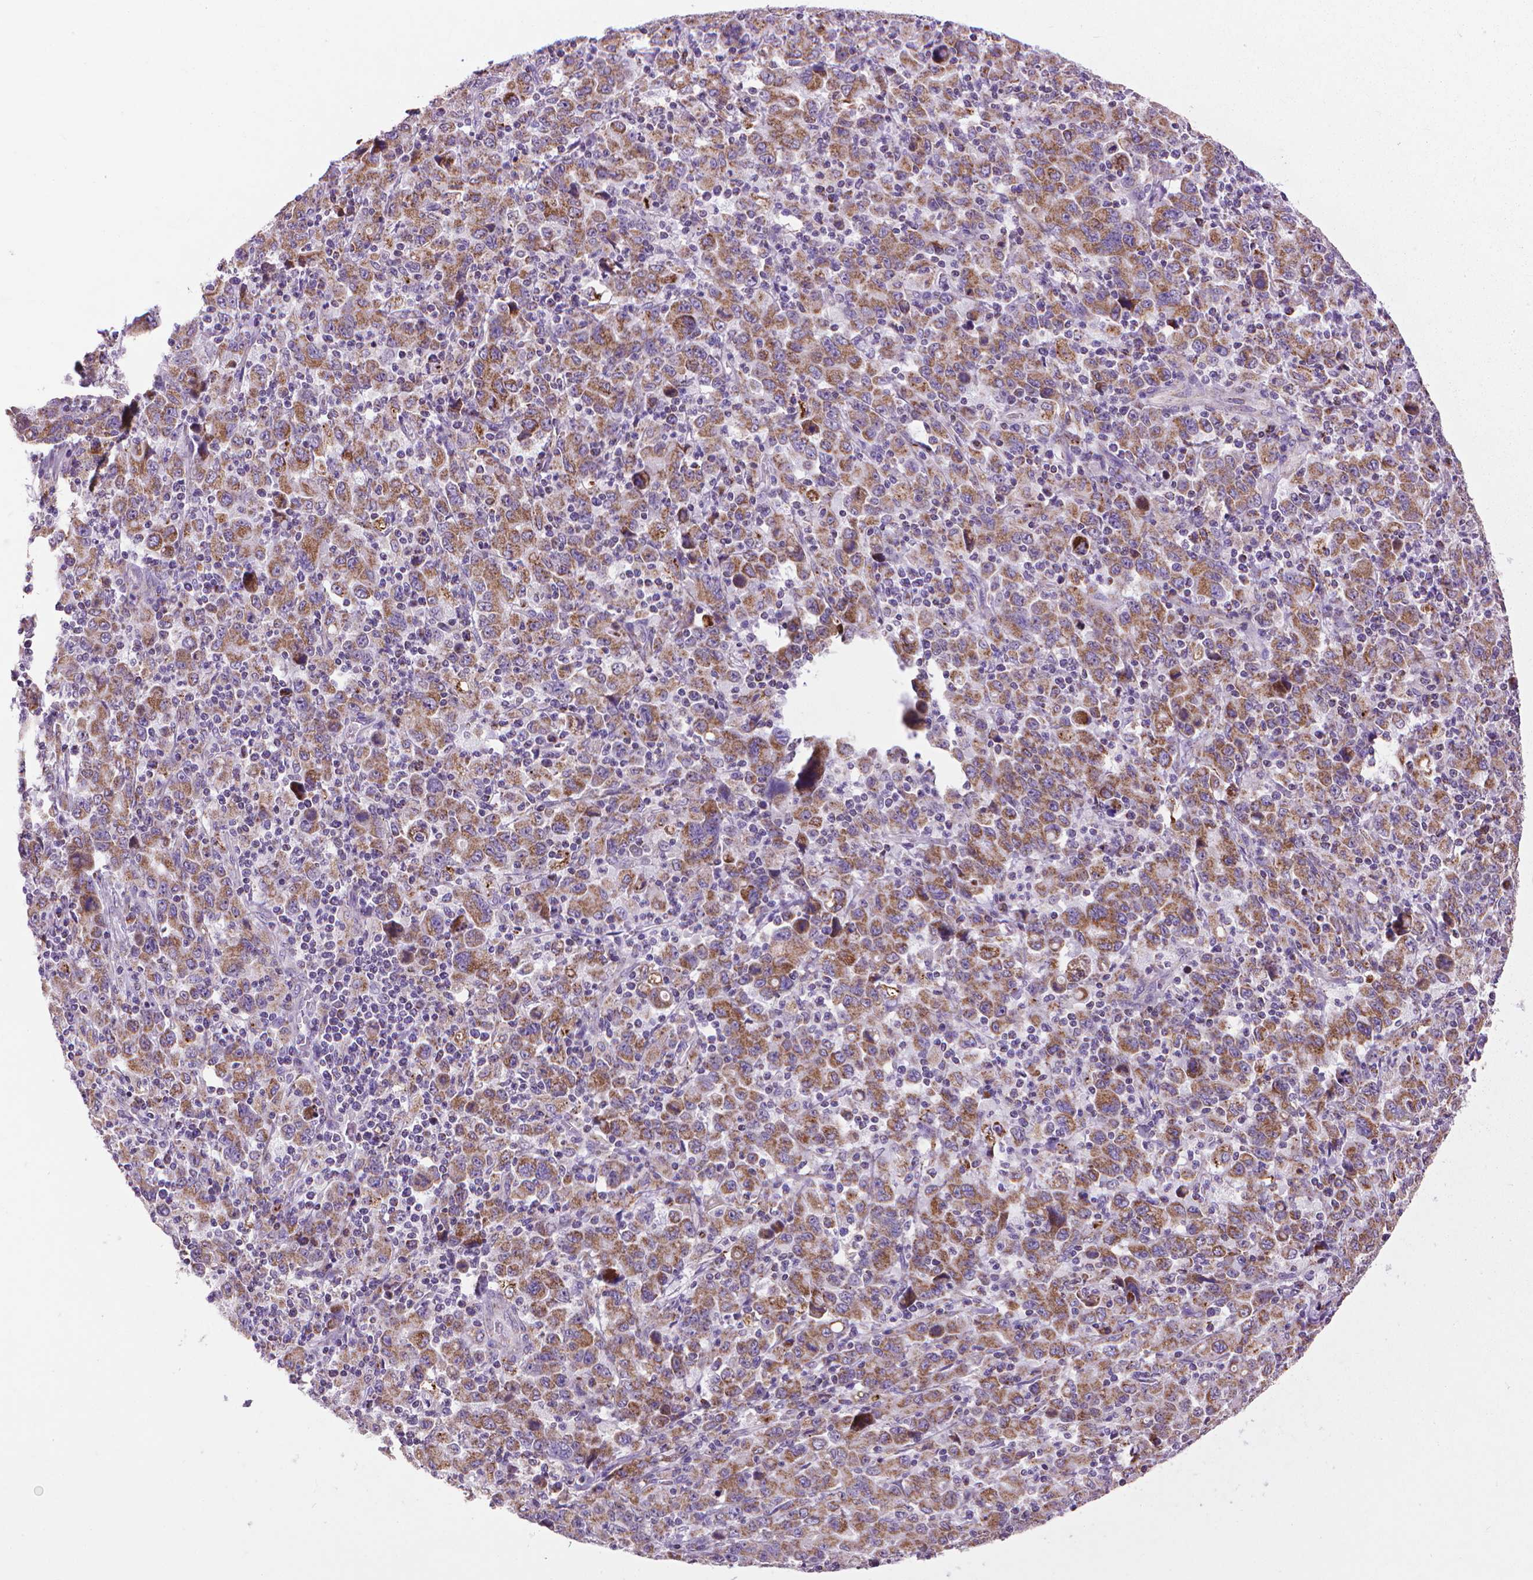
{"staining": {"intensity": "strong", "quantity": ">75%", "location": "cytoplasmic/membranous"}, "tissue": "stomach cancer", "cell_type": "Tumor cells", "image_type": "cancer", "snomed": [{"axis": "morphology", "description": "Adenocarcinoma, NOS"}, {"axis": "topography", "description": "Stomach, upper"}], "caption": "An image of human stomach cancer stained for a protein exhibits strong cytoplasmic/membranous brown staining in tumor cells.", "gene": "VDAC1", "patient": {"sex": "male", "age": 69}}